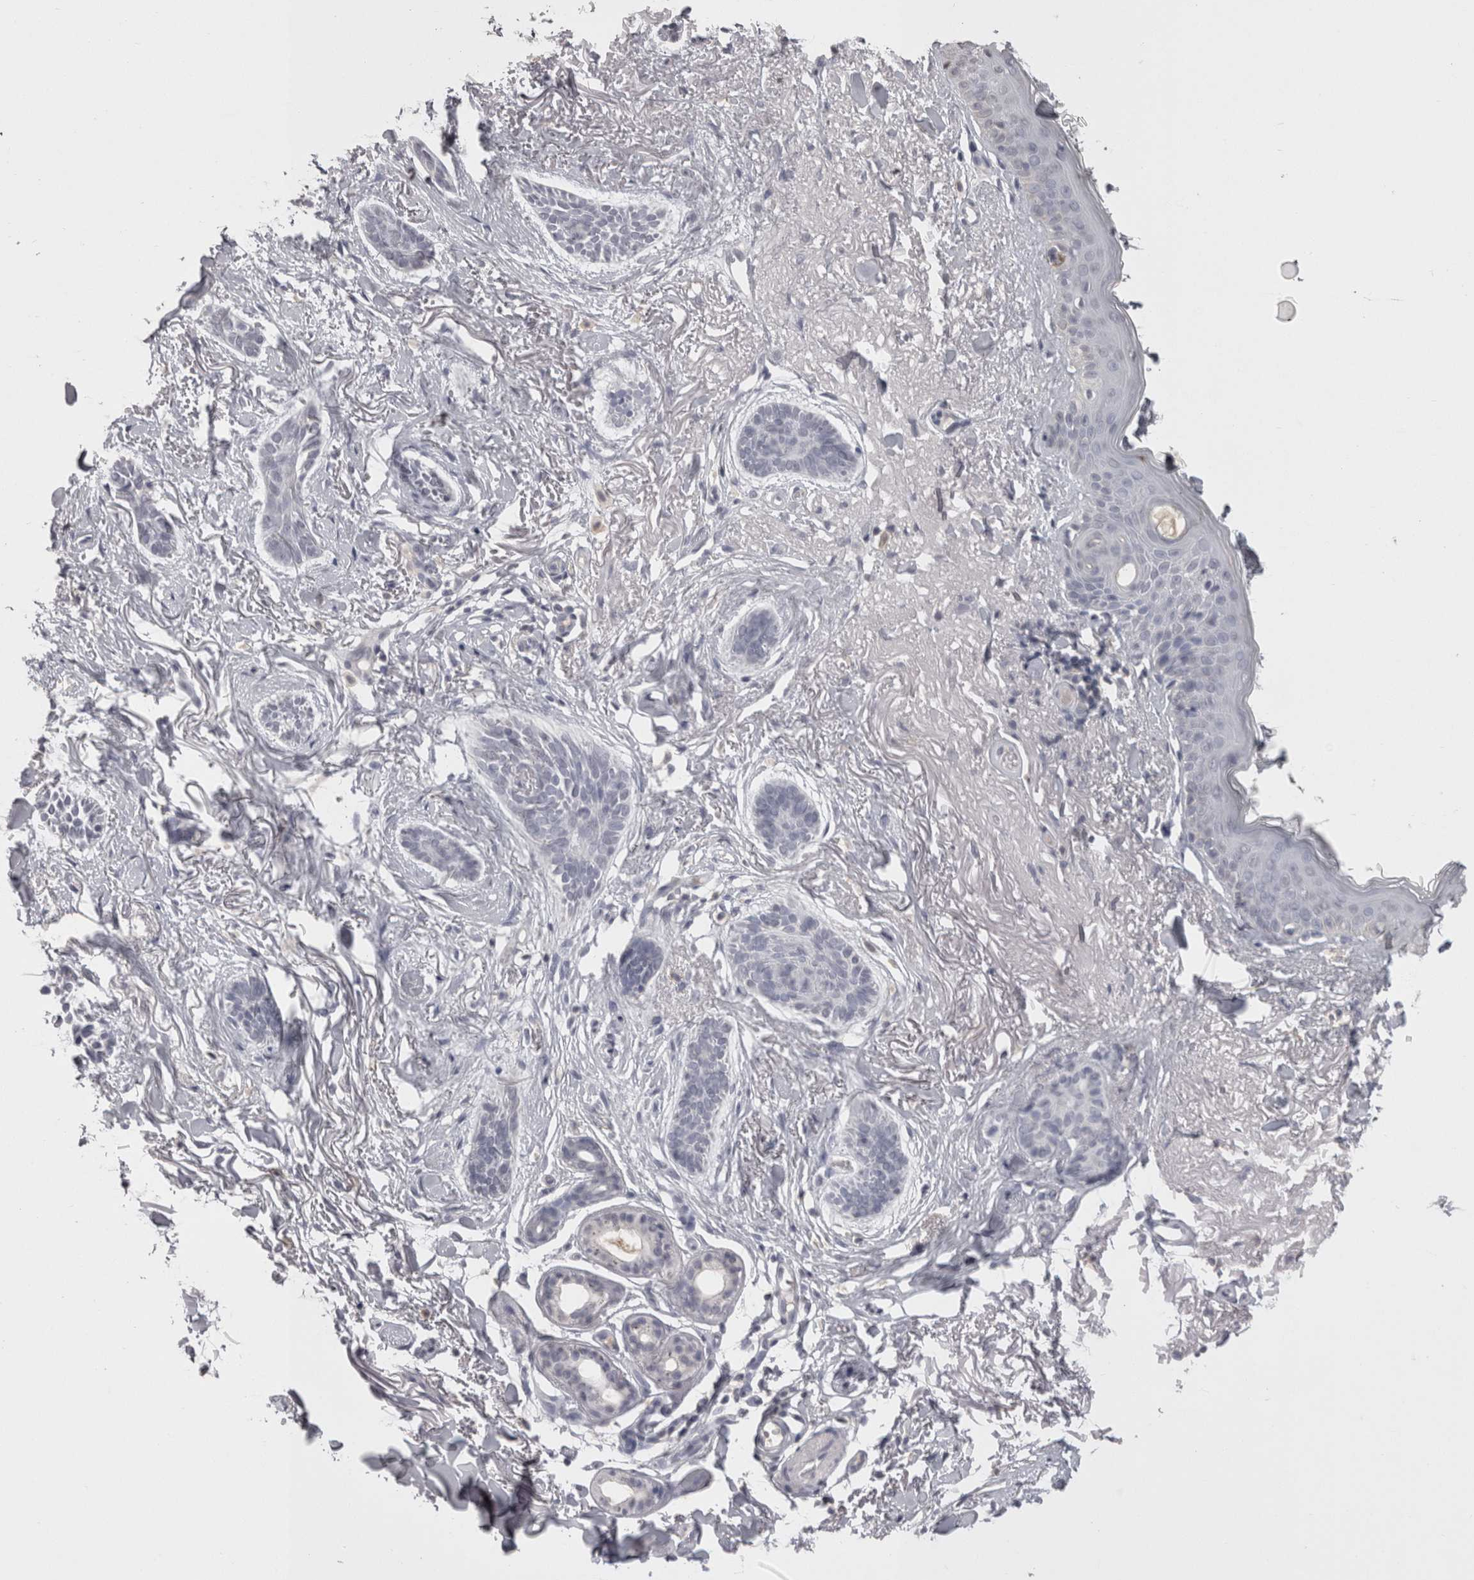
{"staining": {"intensity": "negative", "quantity": "none", "location": "none"}, "tissue": "skin cancer", "cell_type": "Tumor cells", "image_type": "cancer", "snomed": [{"axis": "morphology", "description": "Basal cell carcinoma"}, {"axis": "topography", "description": "Skin"}], "caption": "High magnification brightfield microscopy of basal cell carcinoma (skin) stained with DAB (brown) and counterstained with hematoxylin (blue): tumor cells show no significant expression.", "gene": "LAX1", "patient": {"sex": "female", "age": 84}}